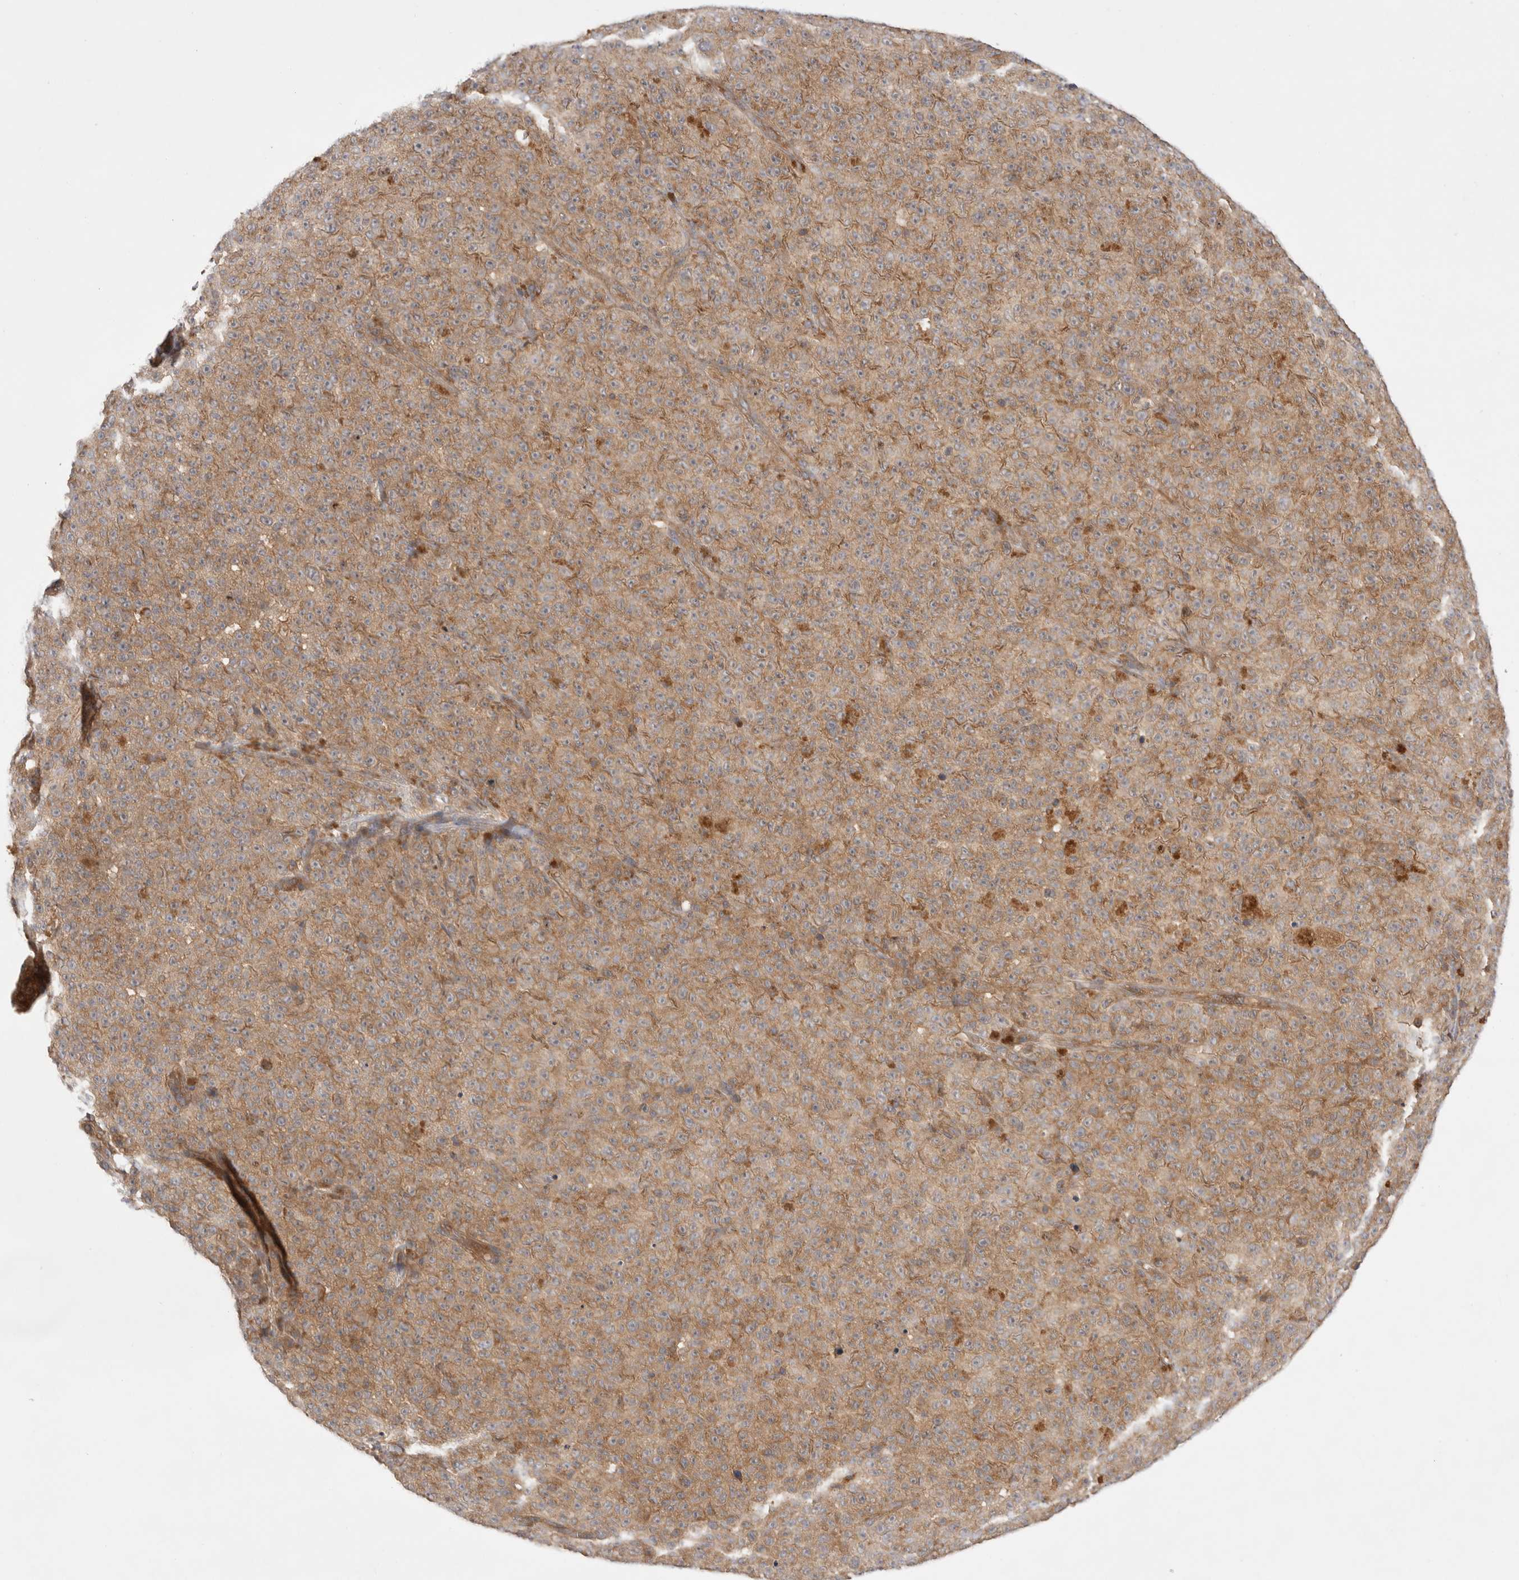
{"staining": {"intensity": "moderate", "quantity": ">75%", "location": "cytoplasmic/membranous"}, "tissue": "melanoma", "cell_type": "Tumor cells", "image_type": "cancer", "snomed": [{"axis": "morphology", "description": "Malignant melanoma, NOS"}, {"axis": "topography", "description": "Skin"}], "caption": "A brown stain shows moderate cytoplasmic/membranous positivity of a protein in melanoma tumor cells.", "gene": "VPS28", "patient": {"sex": "female", "age": 82}}